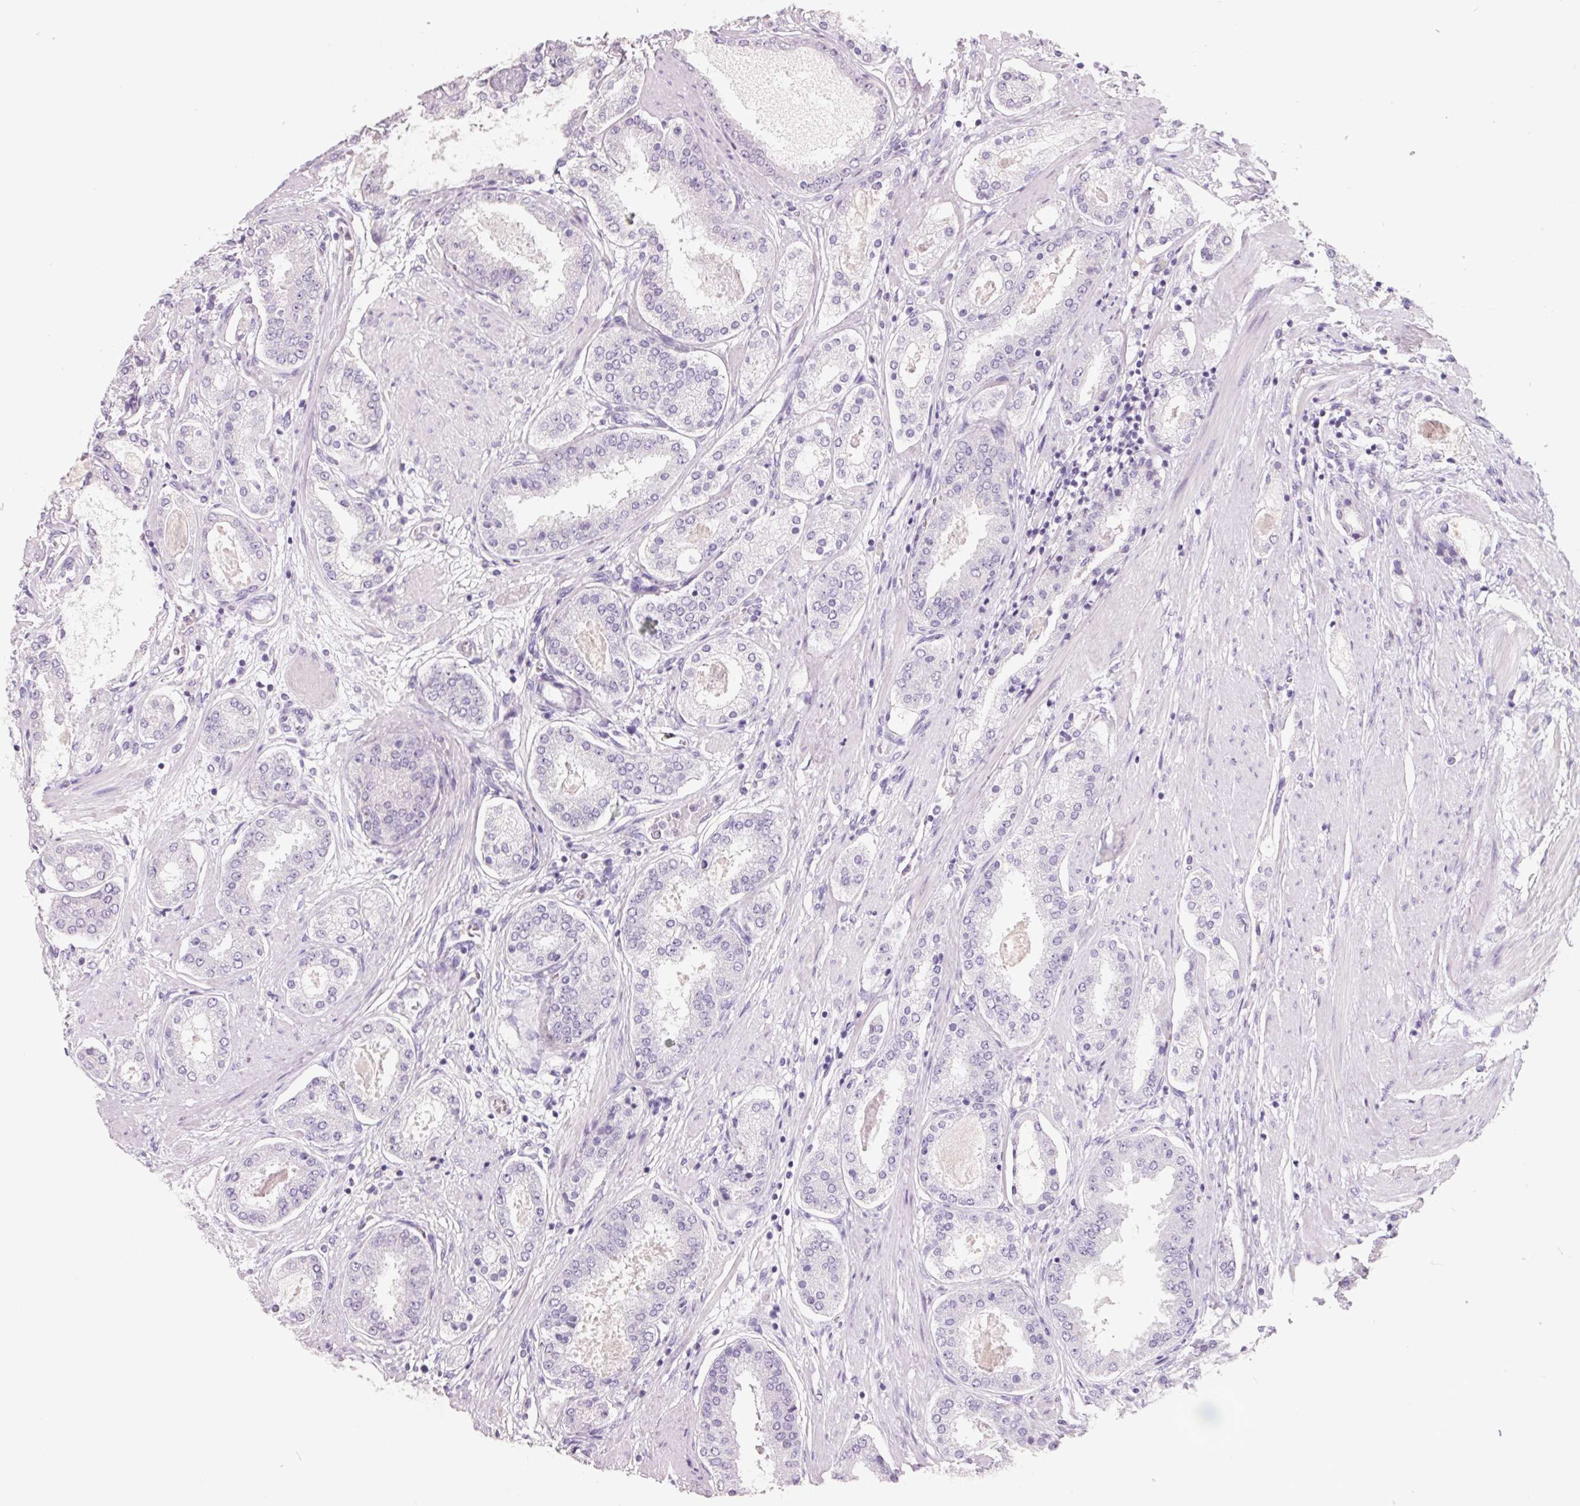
{"staining": {"intensity": "negative", "quantity": "none", "location": "none"}, "tissue": "prostate cancer", "cell_type": "Tumor cells", "image_type": "cancer", "snomed": [{"axis": "morphology", "description": "Adenocarcinoma, High grade"}, {"axis": "topography", "description": "Prostate"}], "caption": "A photomicrograph of human prostate cancer (adenocarcinoma (high-grade)) is negative for staining in tumor cells.", "gene": "FTCD", "patient": {"sex": "male", "age": 63}}